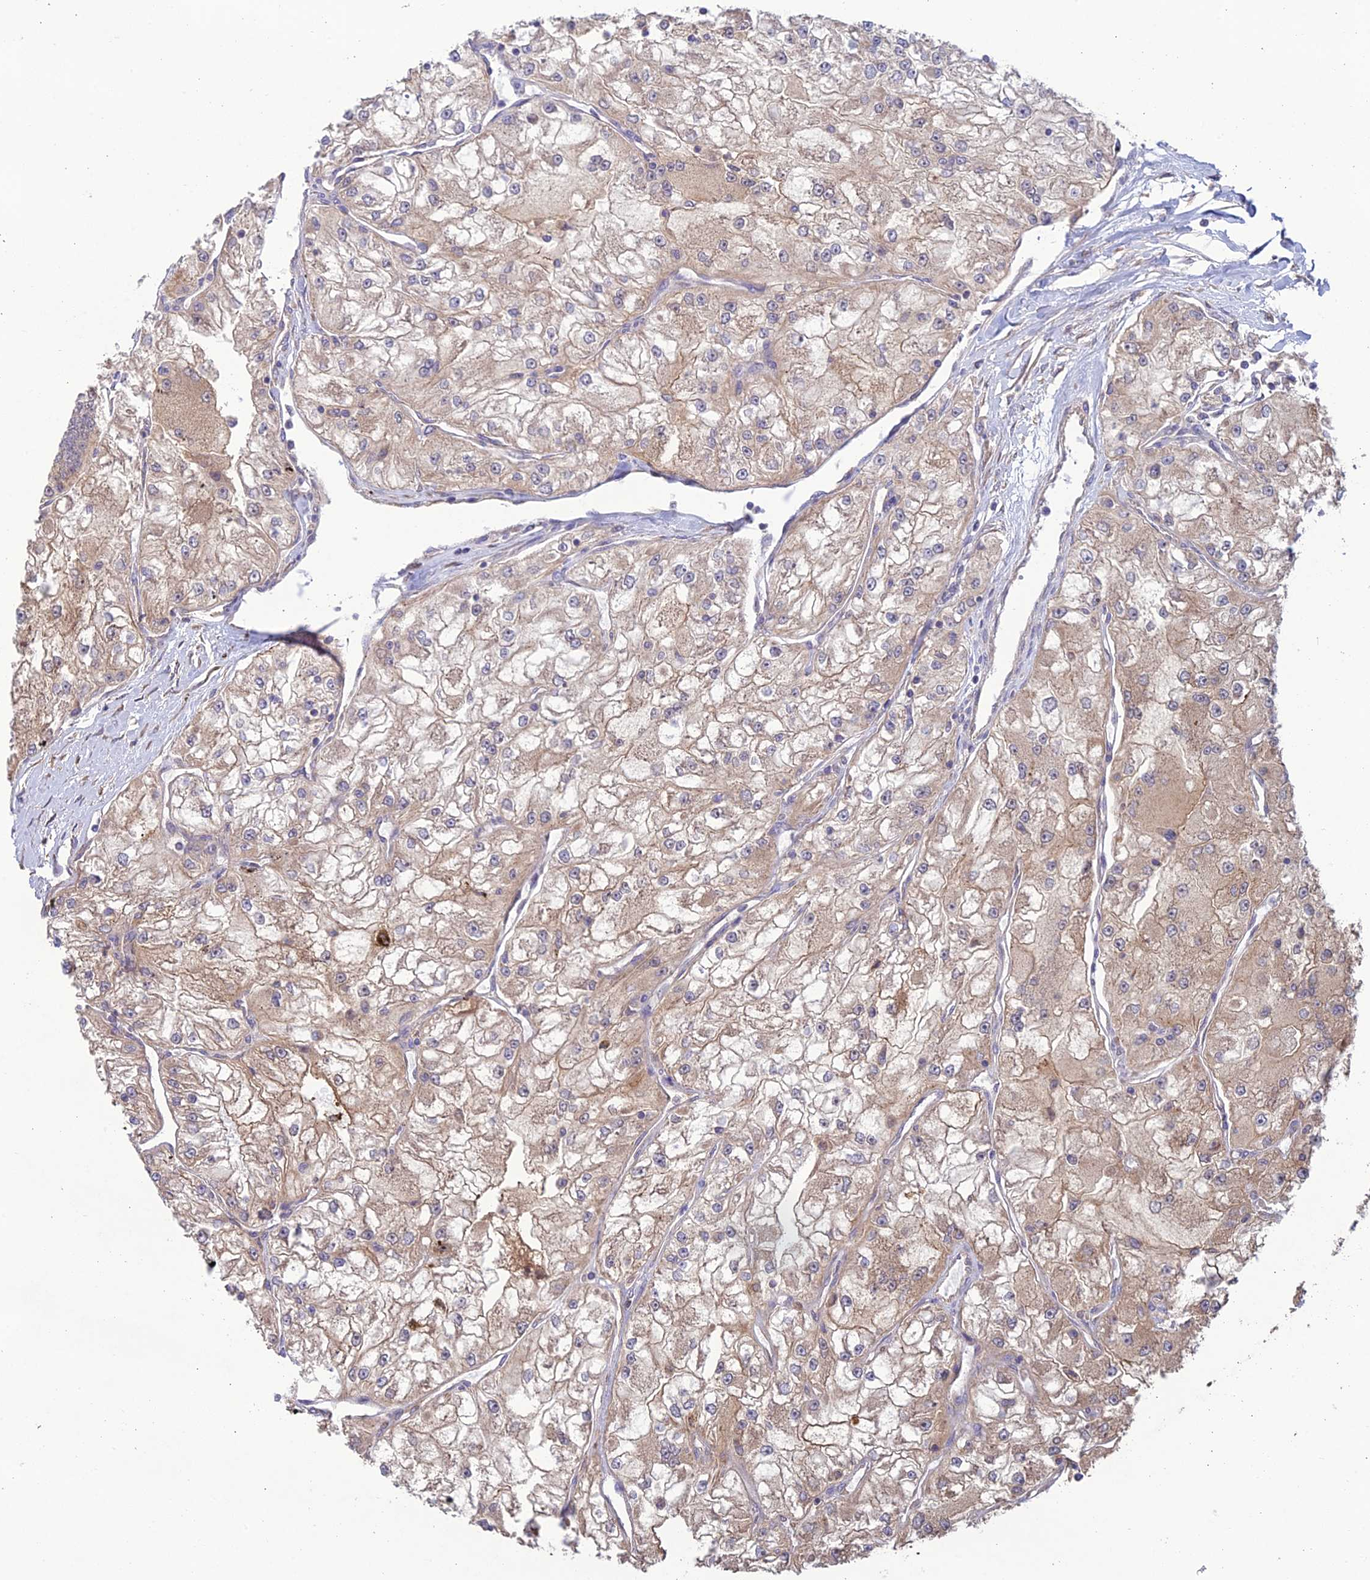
{"staining": {"intensity": "weak", "quantity": ">75%", "location": "cytoplasmic/membranous"}, "tissue": "renal cancer", "cell_type": "Tumor cells", "image_type": "cancer", "snomed": [{"axis": "morphology", "description": "Adenocarcinoma, NOS"}, {"axis": "topography", "description": "Kidney"}], "caption": "Renal adenocarcinoma stained with IHC demonstrates weak cytoplasmic/membranous expression in about >75% of tumor cells.", "gene": "MRNIP", "patient": {"sex": "female", "age": 72}}